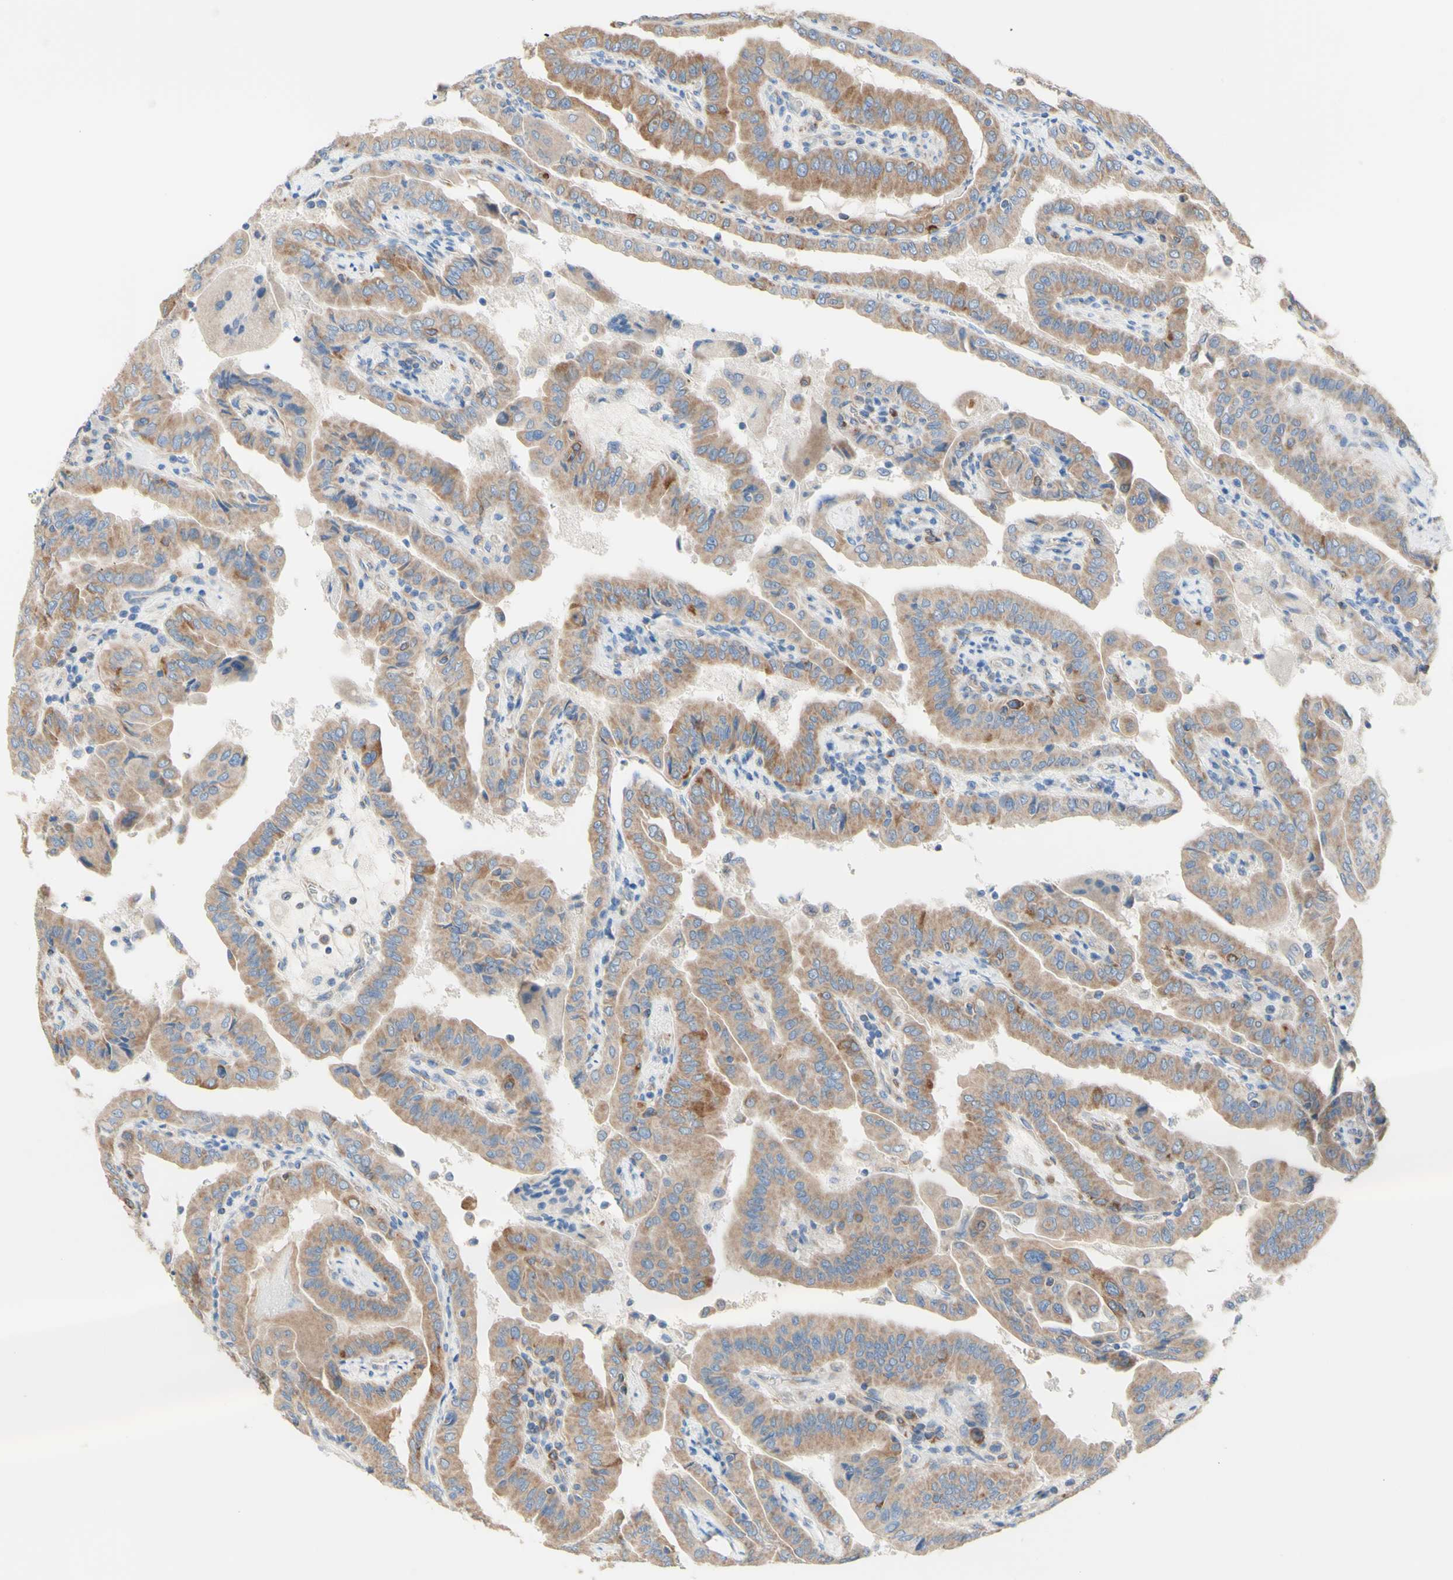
{"staining": {"intensity": "moderate", "quantity": ">75%", "location": "cytoplasmic/membranous"}, "tissue": "thyroid cancer", "cell_type": "Tumor cells", "image_type": "cancer", "snomed": [{"axis": "morphology", "description": "Papillary adenocarcinoma, NOS"}, {"axis": "topography", "description": "Thyroid gland"}], "caption": "This image displays papillary adenocarcinoma (thyroid) stained with immunohistochemistry to label a protein in brown. The cytoplasmic/membranous of tumor cells show moderate positivity for the protein. Nuclei are counter-stained blue.", "gene": "RETREG2", "patient": {"sex": "male", "age": 33}}